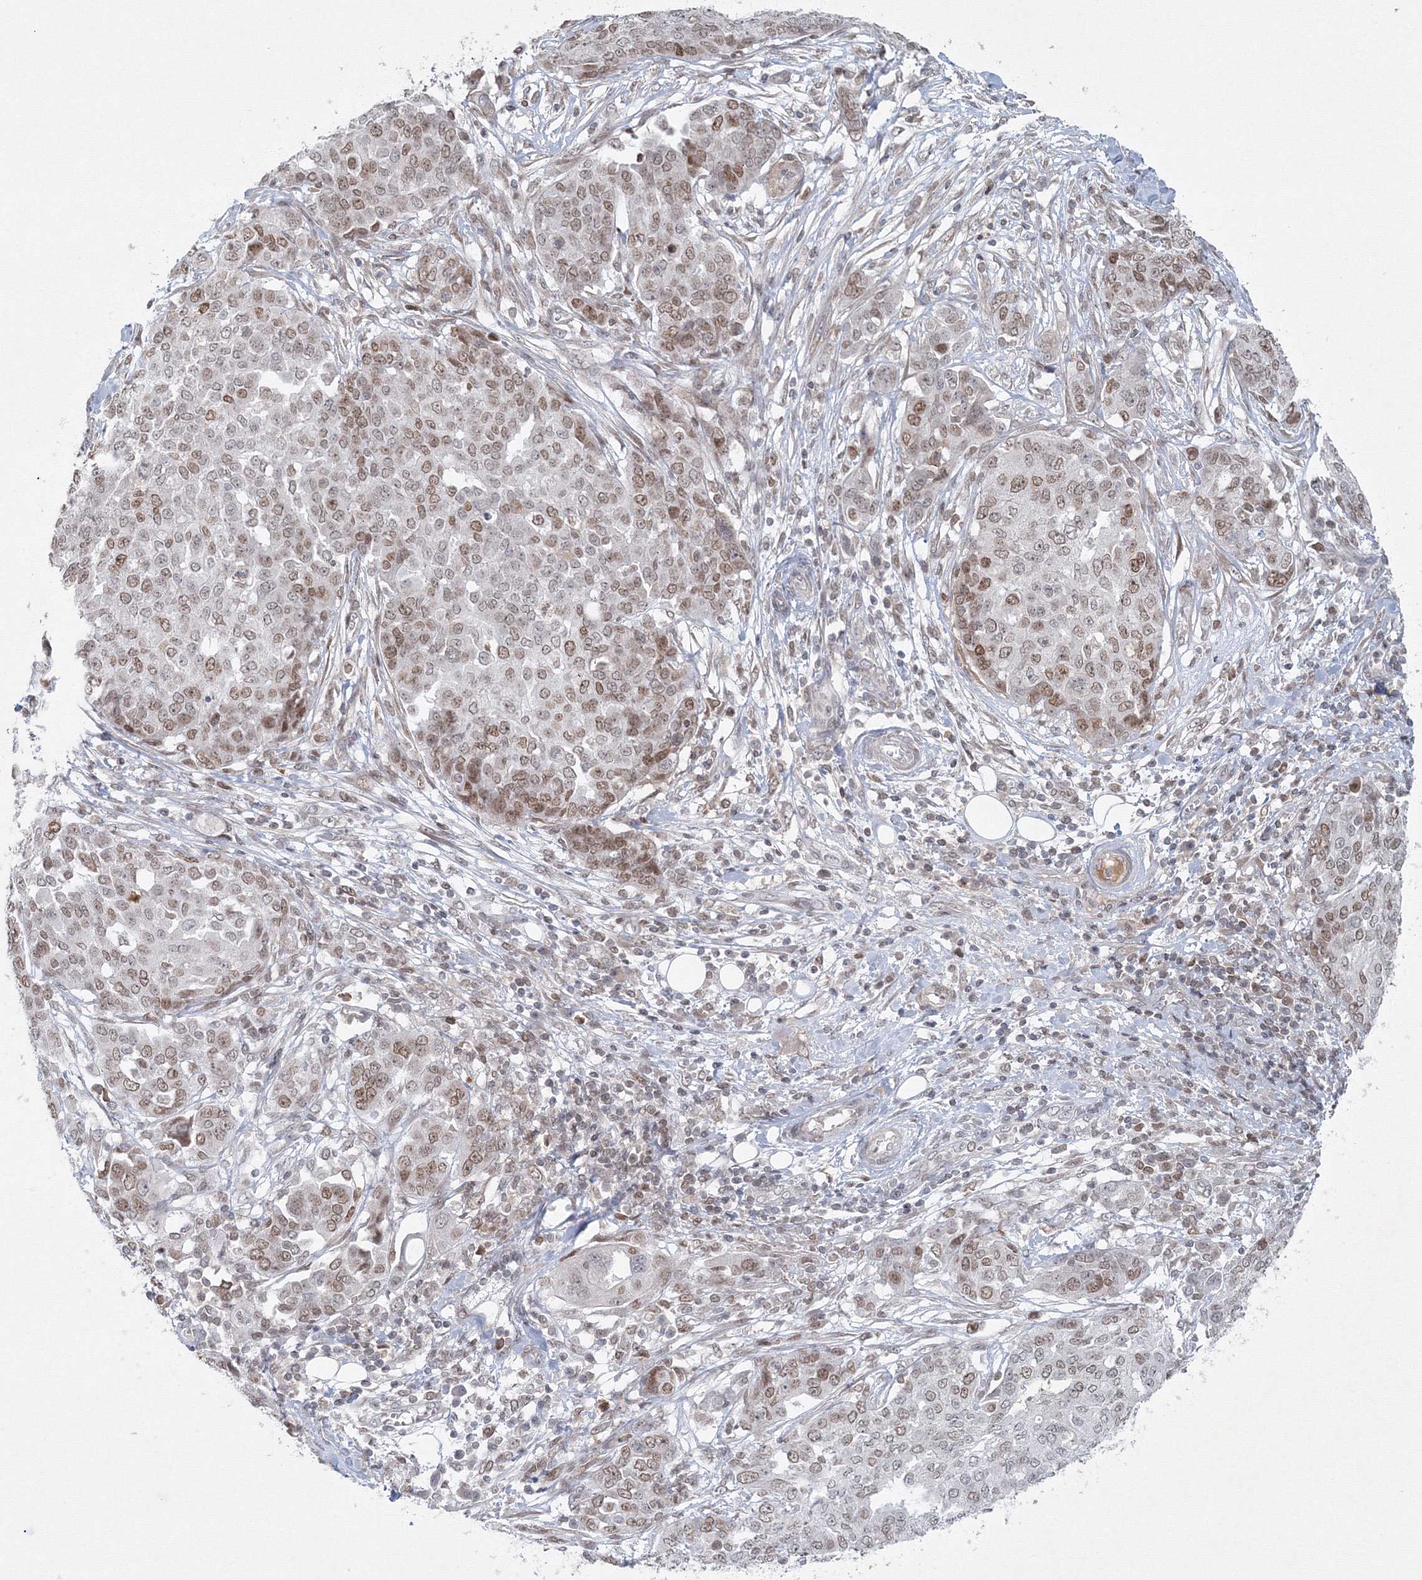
{"staining": {"intensity": "weak", "quantity": "25%-75%", "location": "nuclear"}, "tissue": "ovarian cancer", "cell_type": "Tumor cells", "image_type": "cancer", "snomed": [{"axis": "morphology", "description": "Cystadenocarcinoma, serous, NOS"}, {"axis": "topography", "description": "Soft tissue"}, {"axis": "topography", "description": "Ovary"}], "caption": "DAB (3,3'-diaminobenzidine) immunohistochemical staining of ovarian cancer (serous cystadenocarcinoma) exhibits weak nuclear protein positivity in about 25%-75% of tumor cells.", "gene": "KIF4A", "patient": {"sex": "female", "age": 57}}